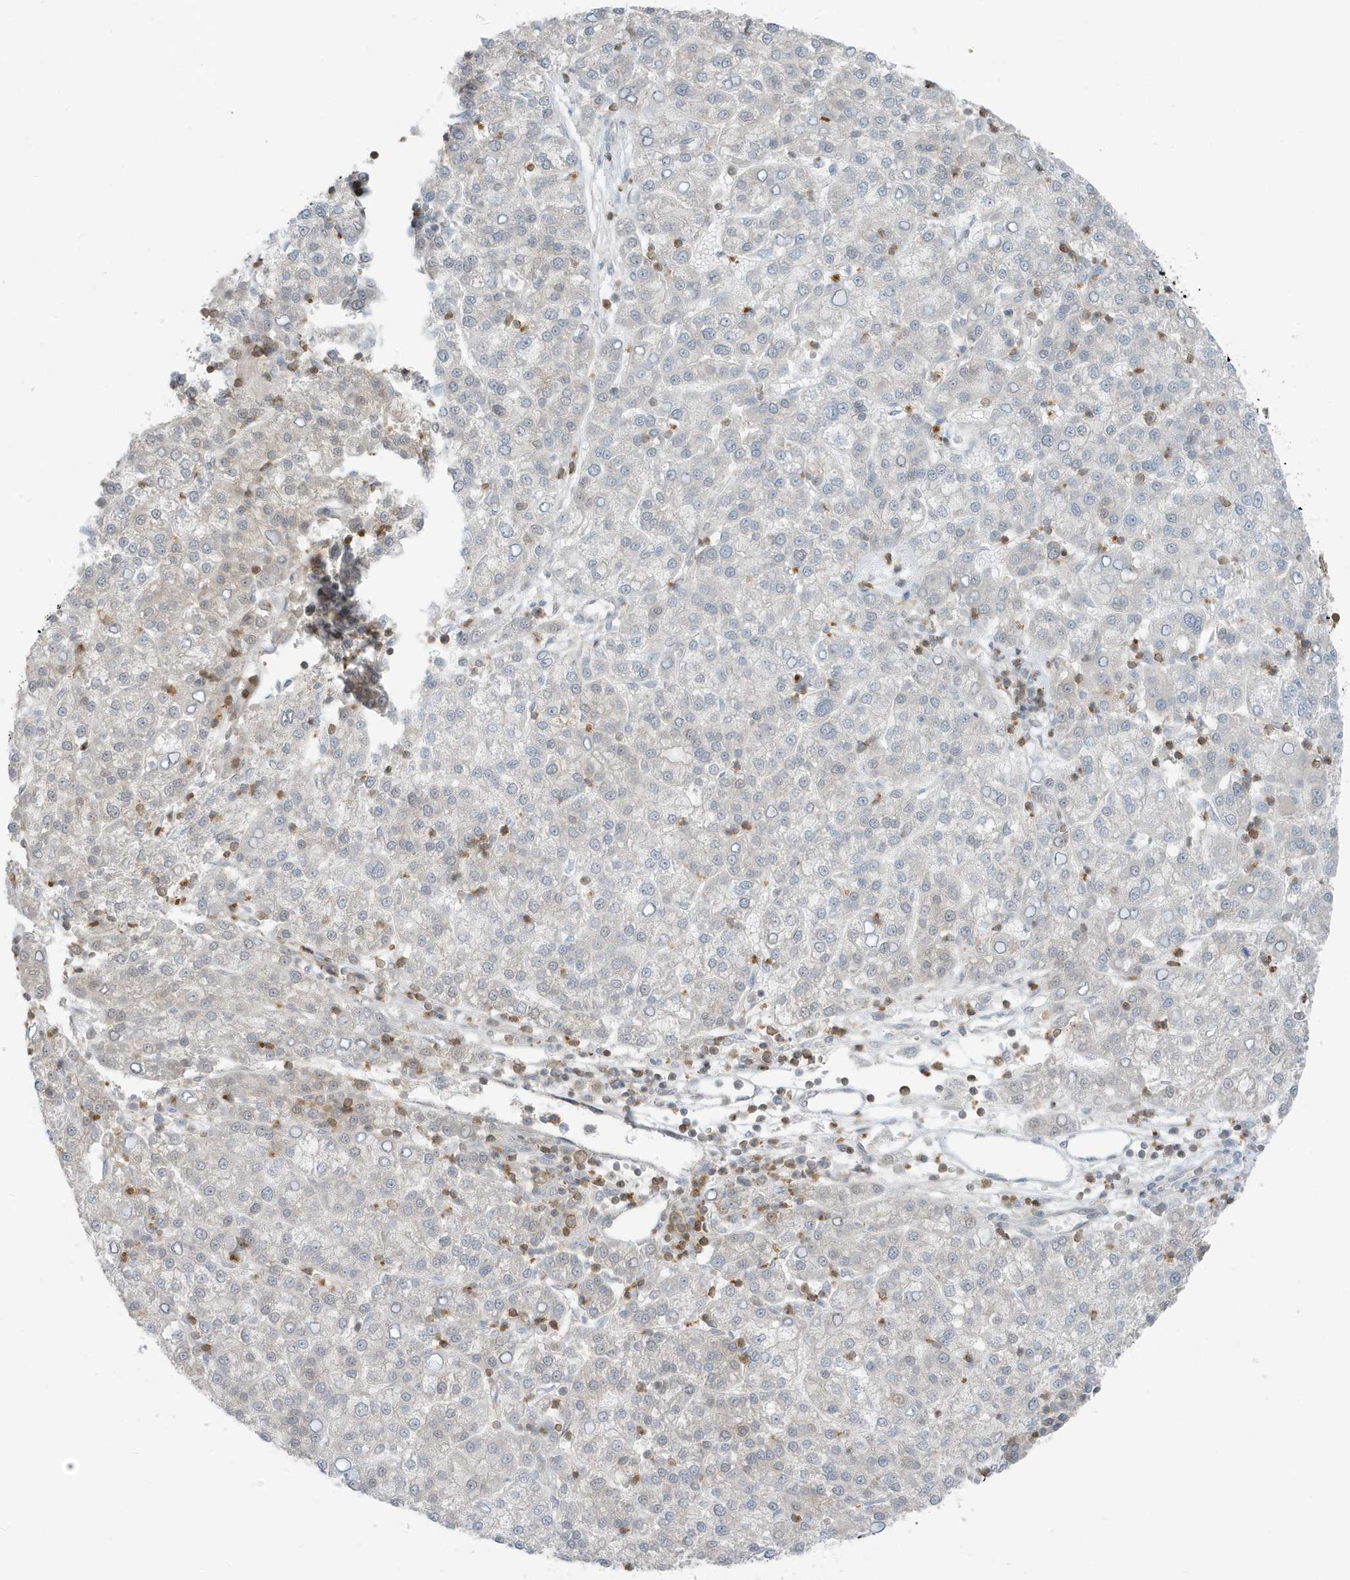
{"staining": {"intensity": "negative", "quantity": "none", "location": "none"}, "tissue": "liver cancer", "cell_type": "Tumor cells", "image_type": "cancer", "snomed": [{"axis": "morphology", "description": "Carcinoma, Hepatocellular, NOS"}, {"axis": "topography", "description": "Liver"}], "caption": "This photomicrograph is of hepatocellular carcinoma (liver) stained with immunohistochemistry to label a protein in brown with the nuclei are counter-stained blue. There is no staining in tumor cells.", "gene": "OGA", "patient": {"sex": "female", "age": 58}}